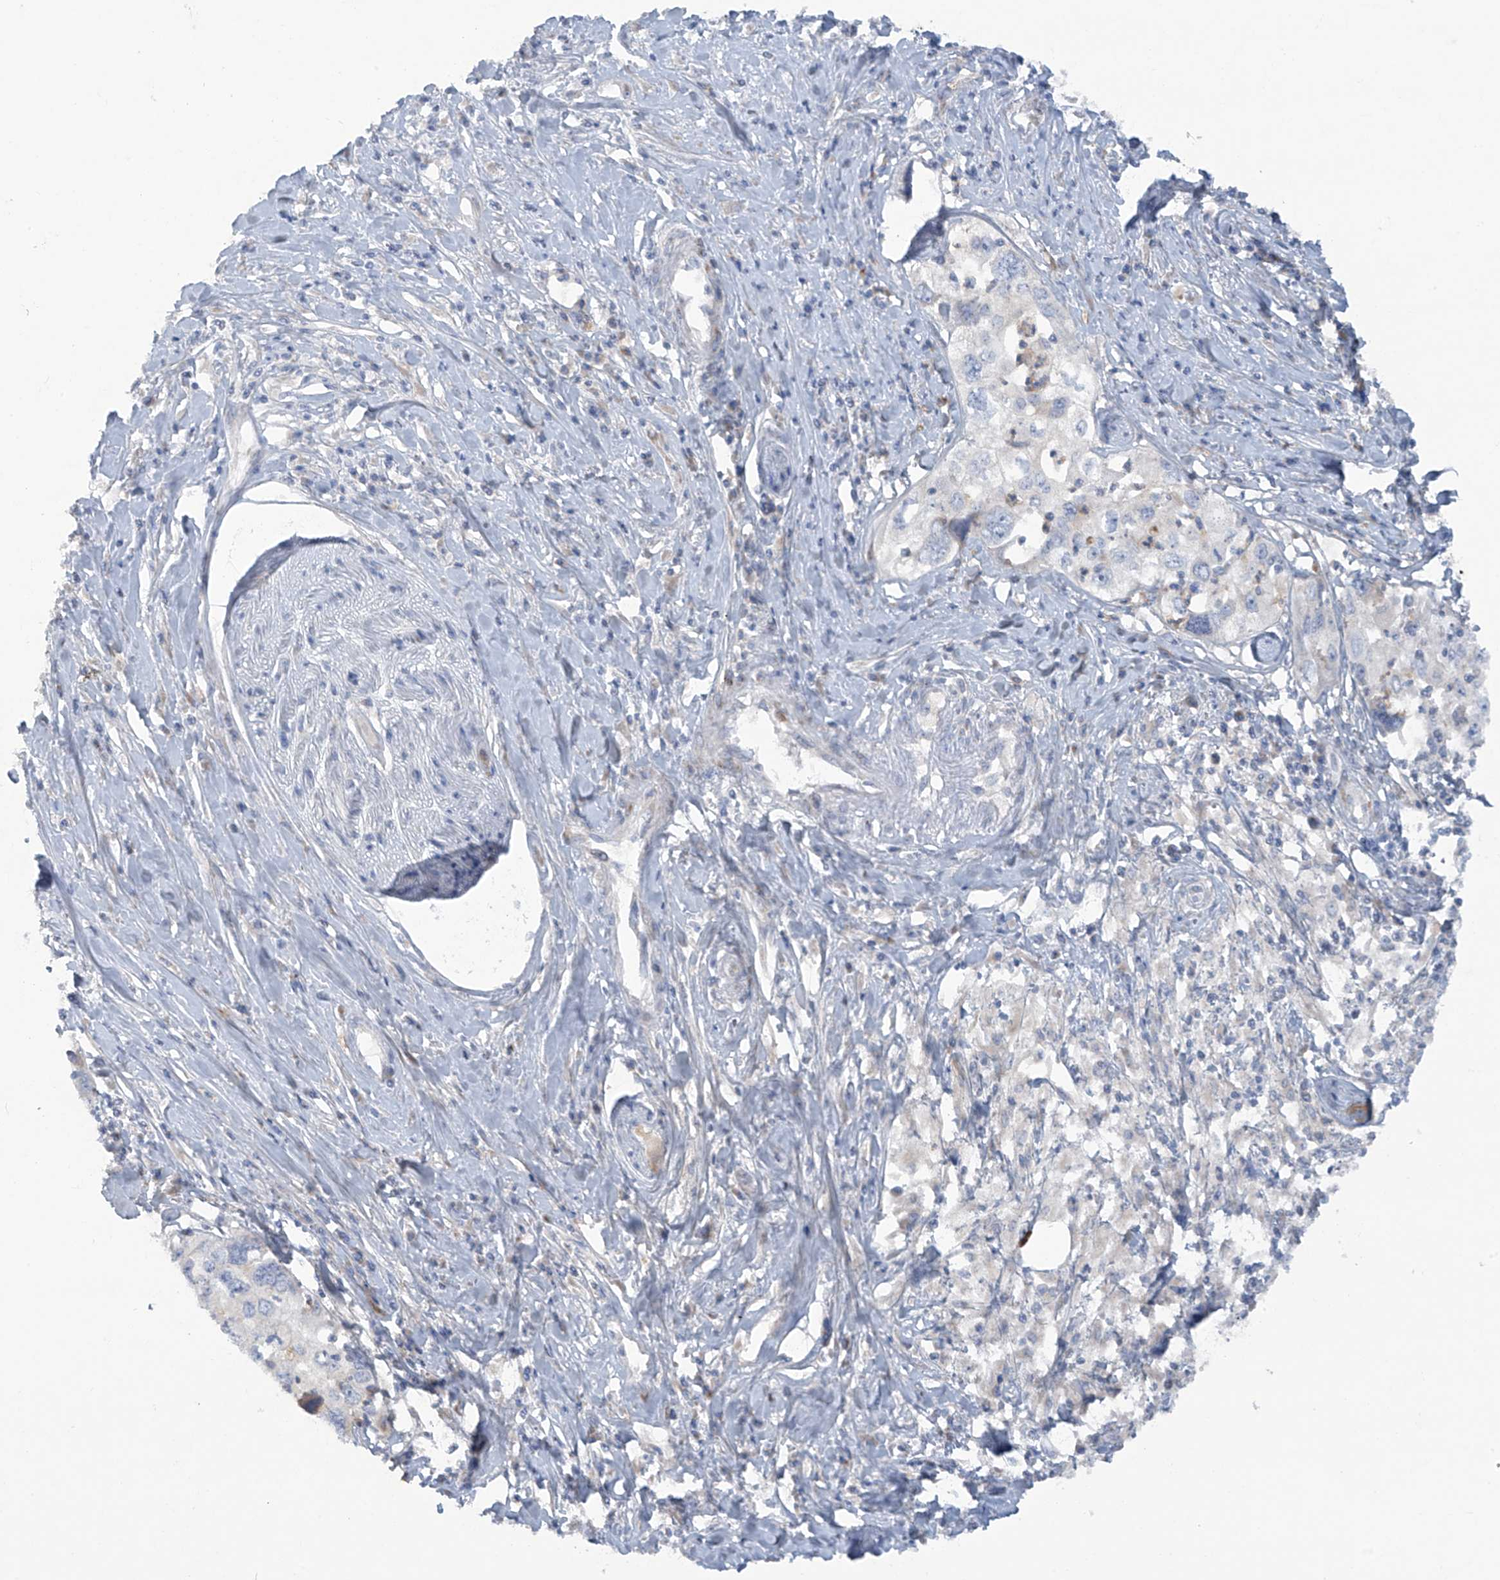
{"staining": {"intensity": "negative", "quantity": "none", "location": "none"}, "tissue": "cervical cancer", "cell_type": "Tumor cells", "image_type": "cancer", "snomed": [{"axis": "morphology", "description": "Squamous cell carcinoma, NOS"}, {"axis": "topography", "description": "Cervix"}], "caption": "The histopathology image reveals no staining of tumor cells in cervical squamous cell carcinoma. (DAB (3,3'-diaminobenzidine) IHC with hematoxylin counter stain).", "gene": "TRMT2B", "patient": {"sex": "female", "age": 31}}